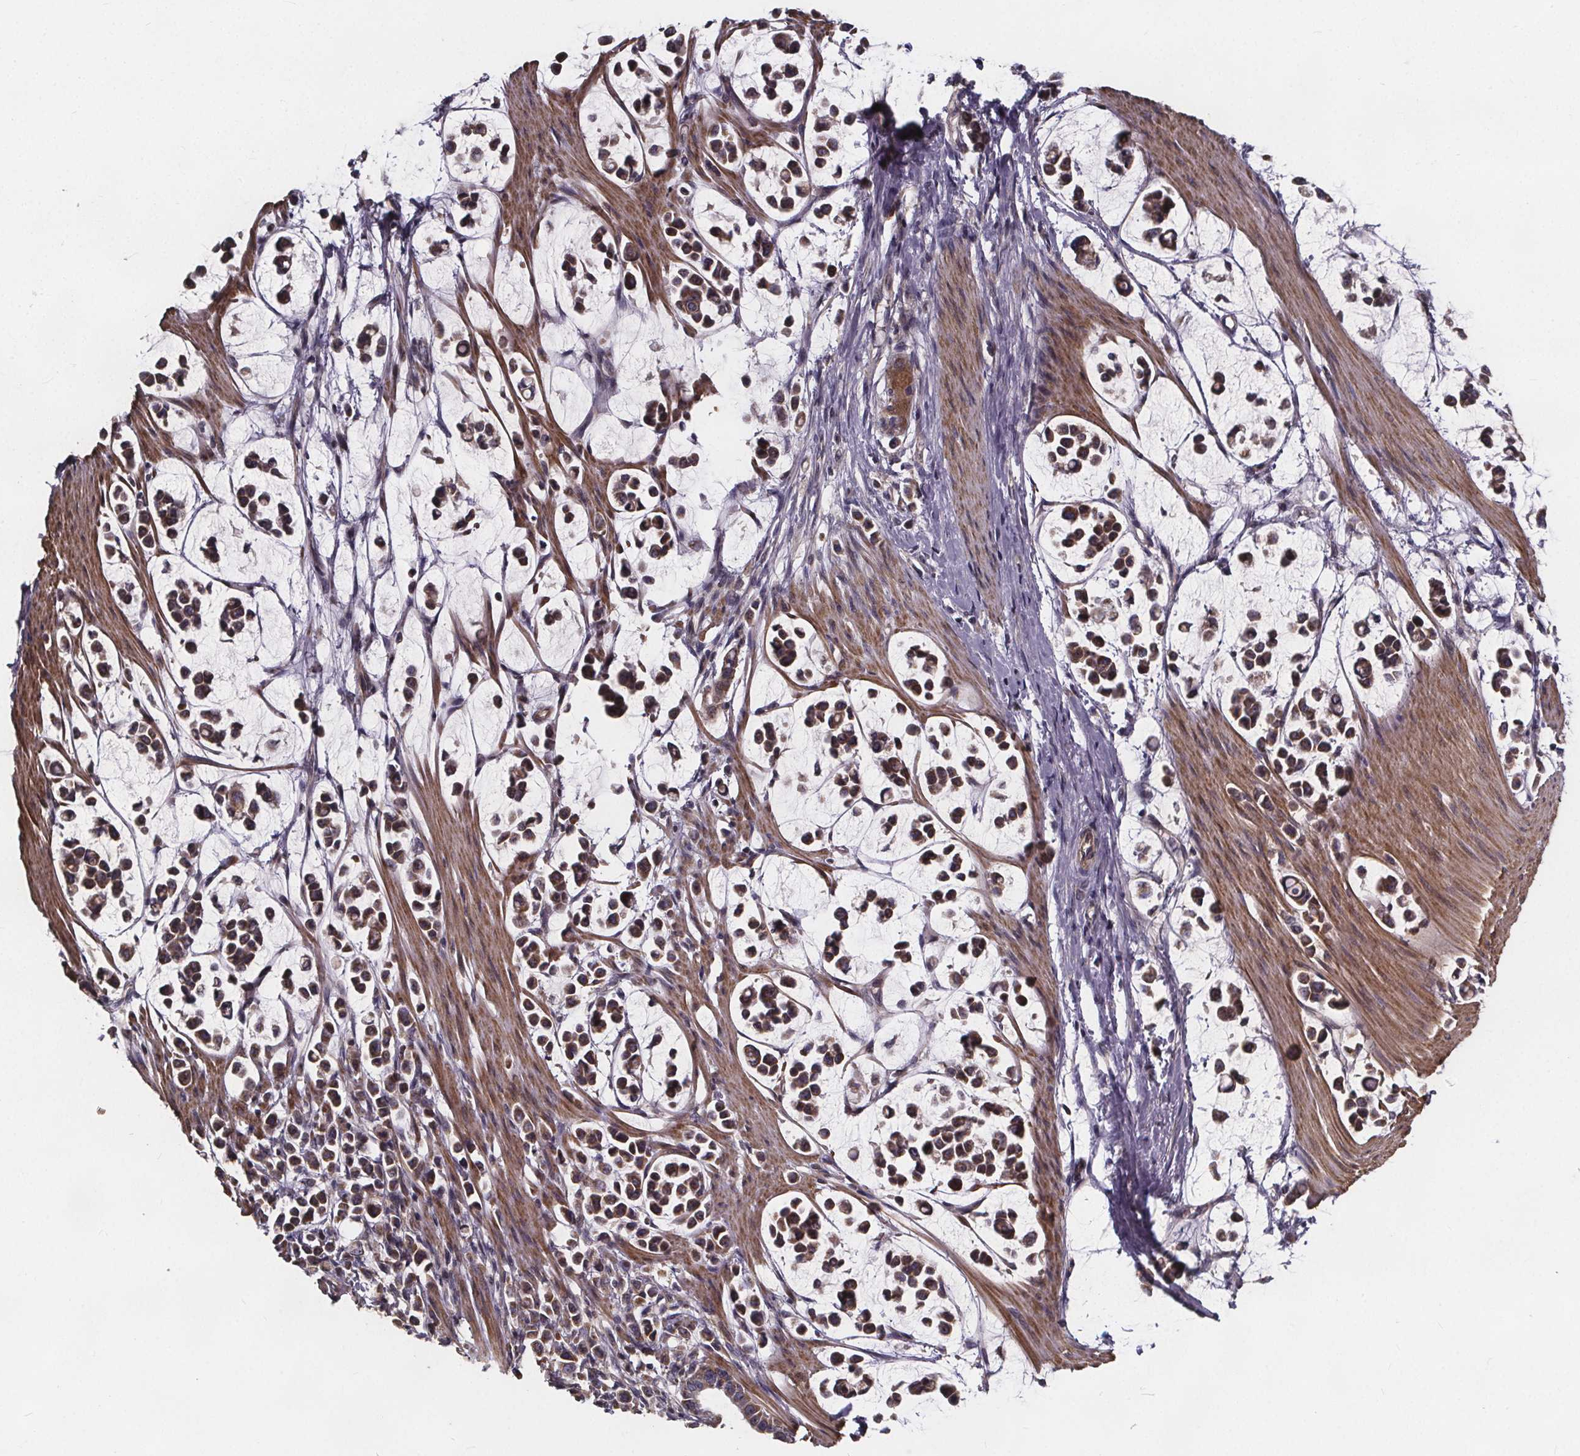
{"staining": {"intensity": "moderate", "quantity": ">75%", "location": "cytoplasmic/membranous"}, "tissue": "stomach cancer", "cell_type": "Tumor cells", "image_type": "cancer", "snomed": [{"axis": "morphology", "description": "Adenocarcinoma, NOS"}, {"axis": "topography", "description": "Stomach"}], "caption": "A micrograph of stomach cancer stained for a protein displays moderate cytoplasmic/membranous brown staining in tumor cells.", "gene": "YME1L1", "patient": {"sex": "male", "age": 82}}